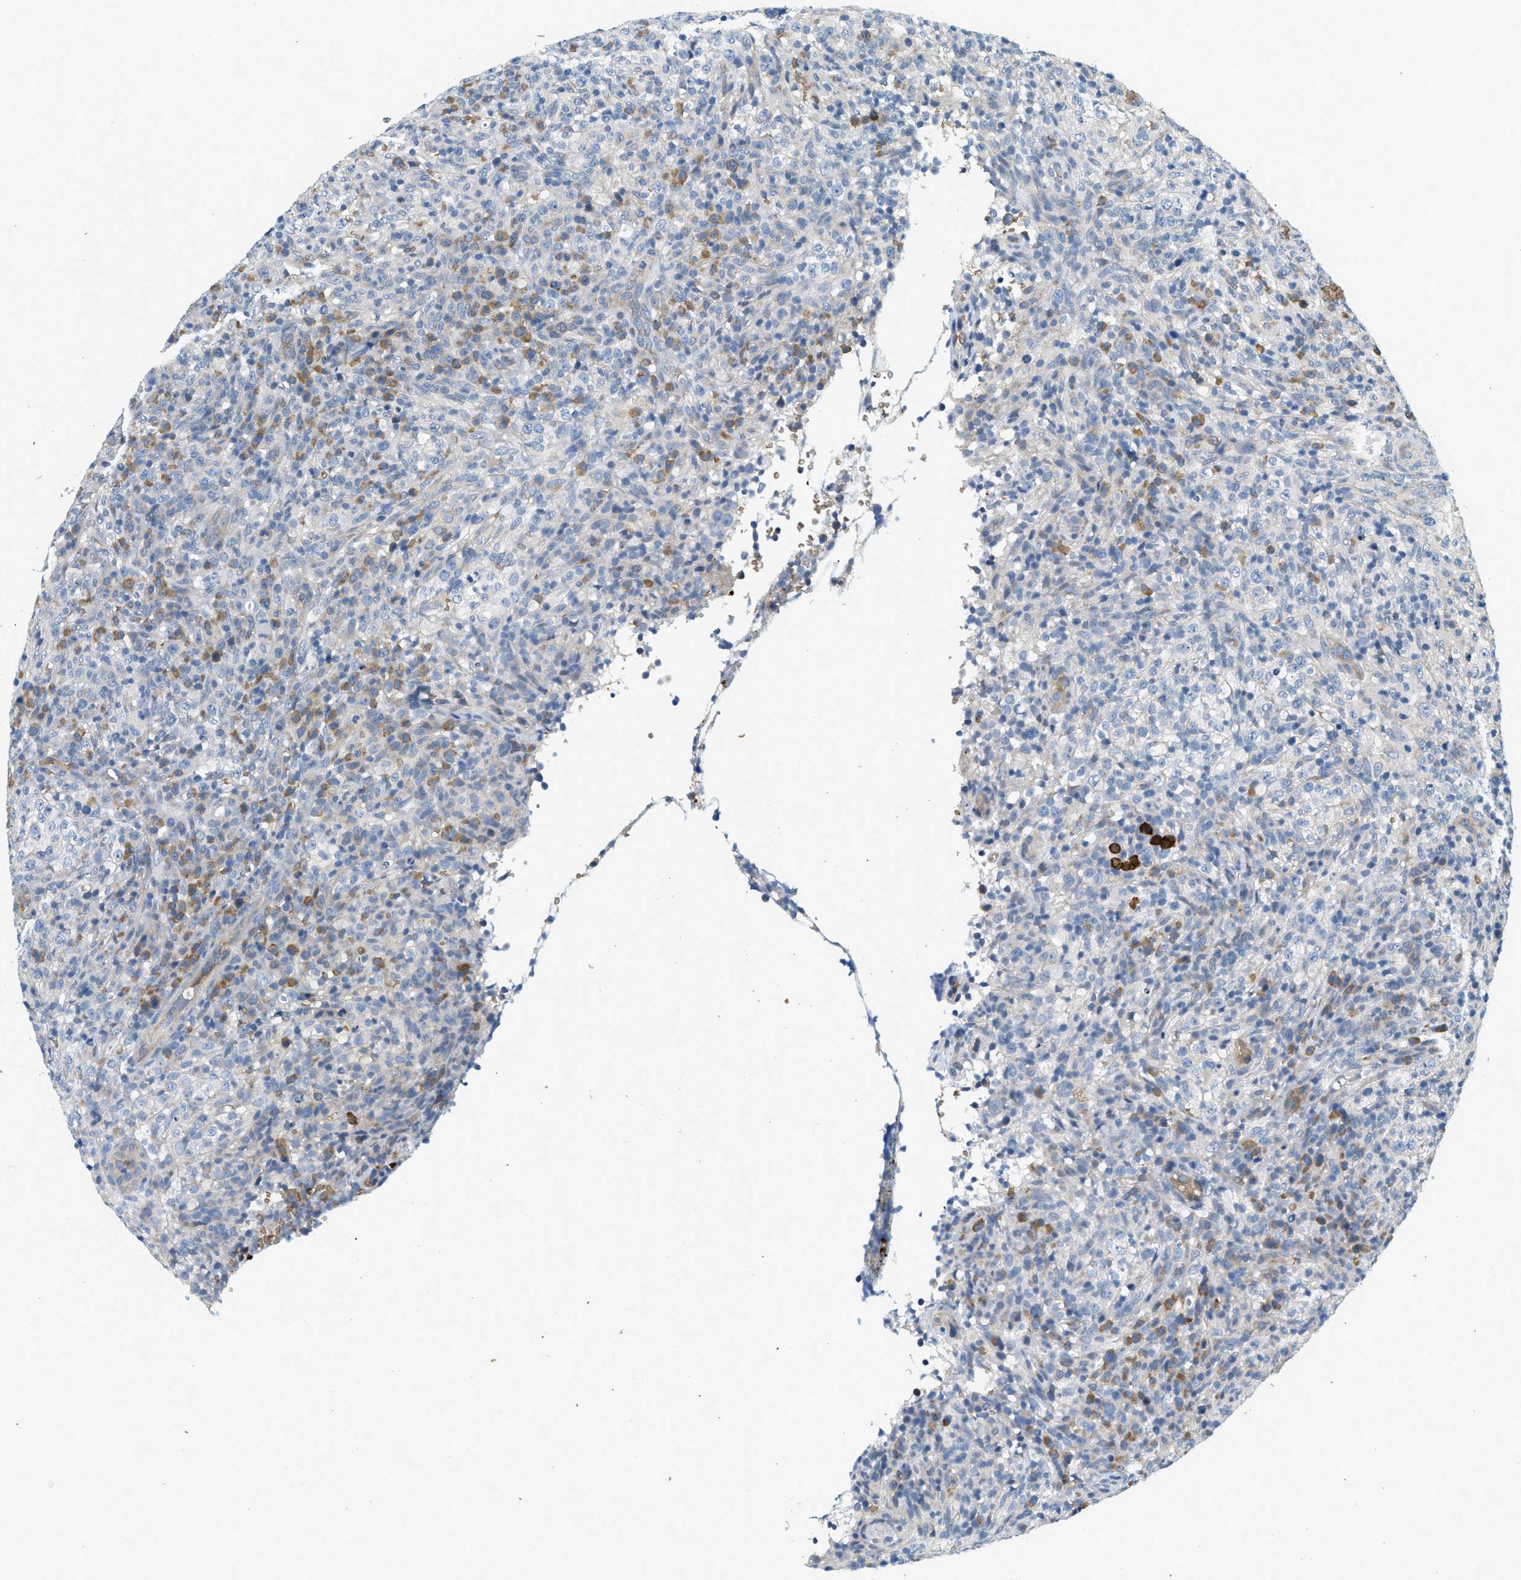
{"staining": {"intensity": "negative", "quantity": "none", "location": "none"}, "tissue": "lymphoma", "cell_type": "Tumor cells", "image_type": "cancer", "snomed": [{"axis": "morphology", "description": "Malignant lymphoma, non-Hodgkin's type, High grade"}, {"axis": "topography", "description": "Lymph node"}], "caption": "Immunohistochemical staining of high-grade malignant lymphoma, non-Hodgkin's type demonstrates no significant staining in tumor cells.", "gene": "CYTH2", "patient": {"sex": "female", "age": 76}}